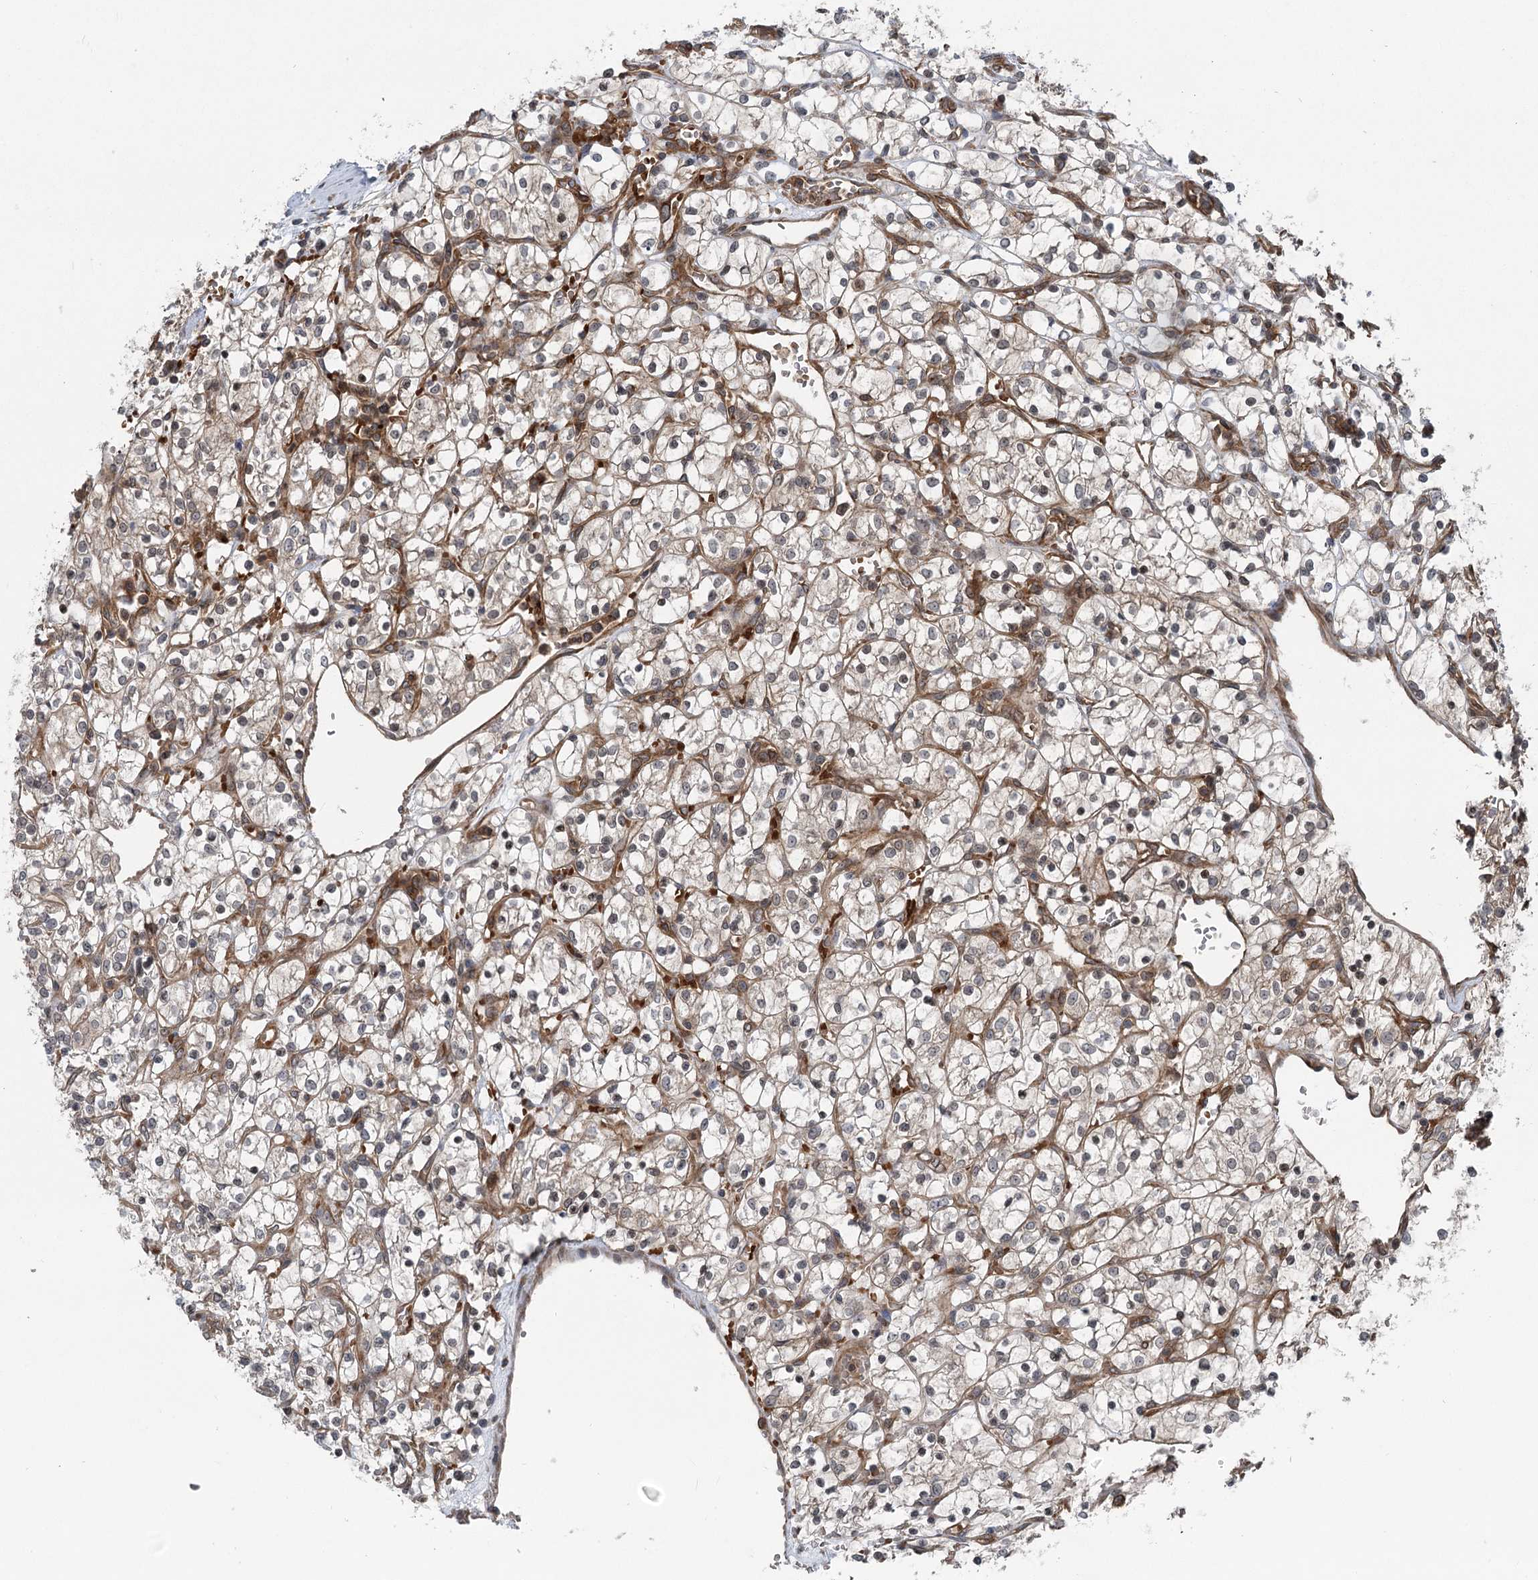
{"staining": {"intensity": "weak", "quantity": "25%-75%", "location": "cytoplasmic/membranous"}, "tissue": "renal cancer", "cell_type": "Tumor cells", "image_type": "cancer", "snomed": [{"axis": "morphology", "description": "Adenocarcinoma, NOS"}, {"axis": "topography", "description": "Kidney"}], "caption": "Immunohistochemical staining of adenocarcinoma (renal) exhibits weak cytoplasmic/membranous protein positivity in about 25%-75% of tumor cells.", "gene": "IQSEC1", "patient": {"sex": "female", "age": 69}}